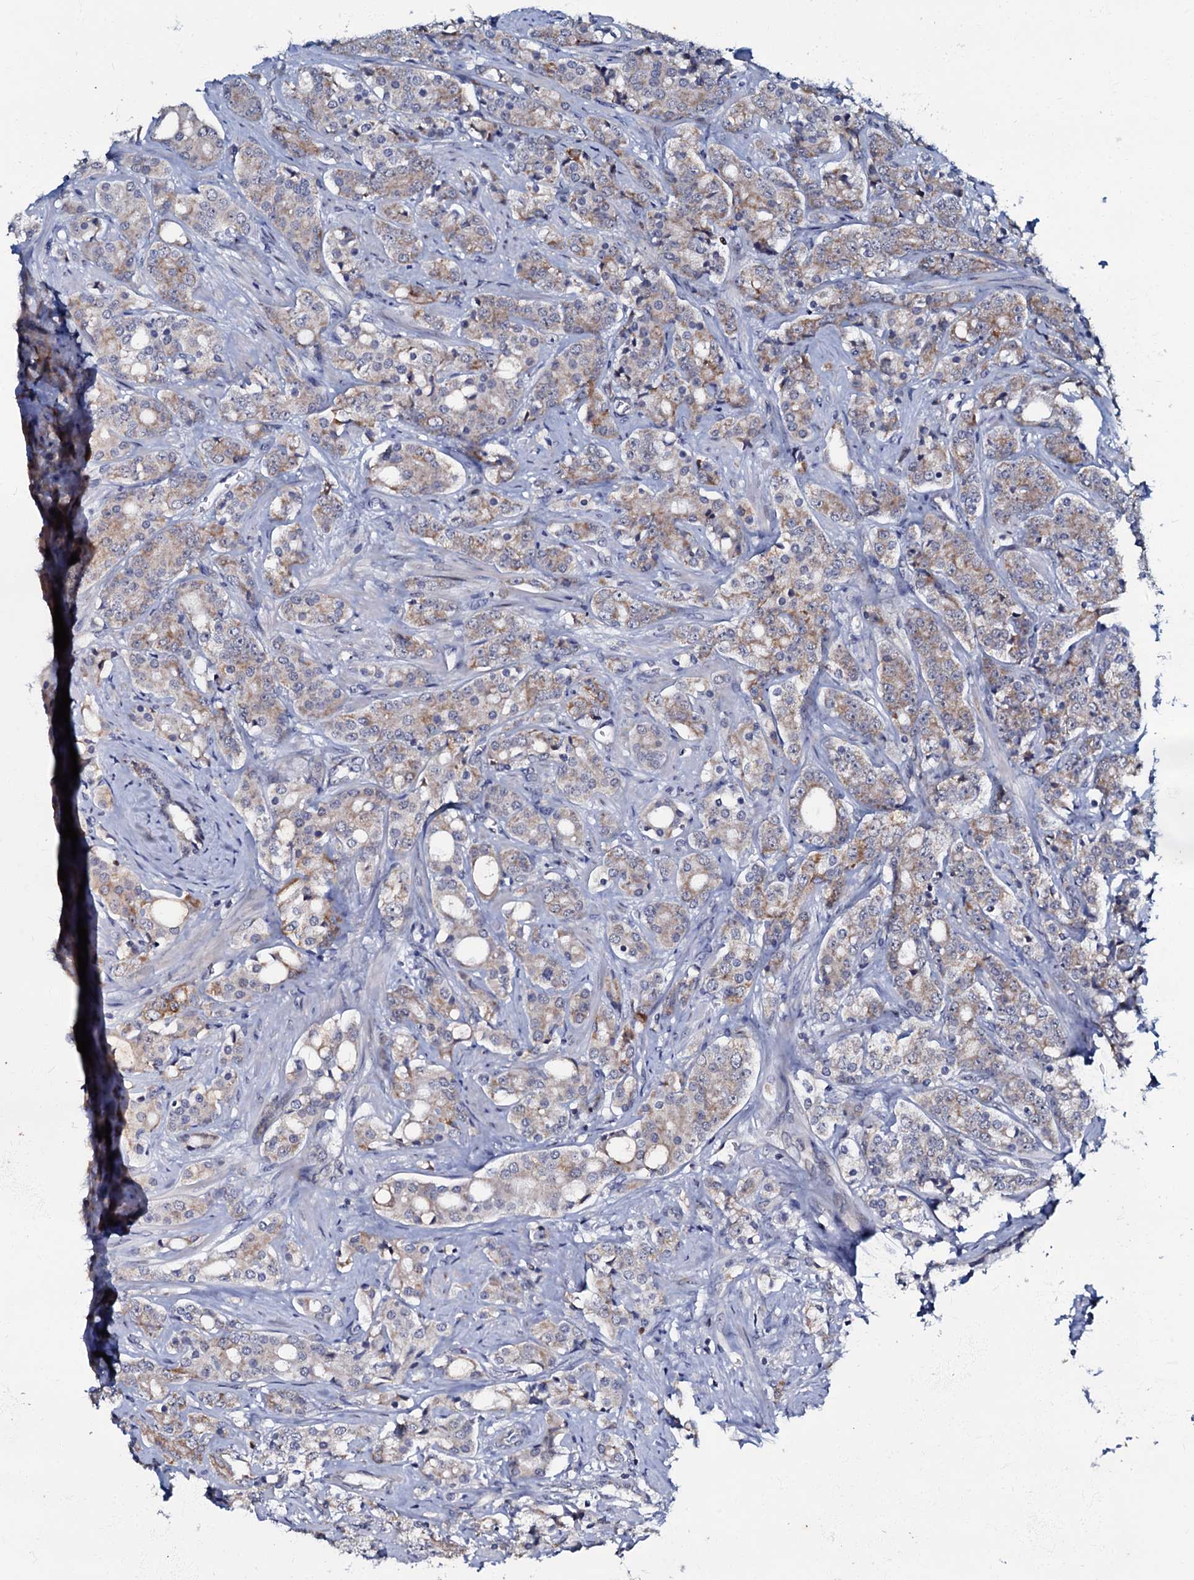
{"staining": {"intensity": "moderate", "quantity": ">75%", "location": "cytoplasmic/membranous"}, "tissue": "prostate cancer", "cell_type": "Tumor cells", "image_type": "cancer", "snomed": [{"axis": "morphology", "description": "Adenocarcinoma, High grade"}, {"axis": "topography", "description": "Prostate"}], "caption": "Protein staining by immunohistochemistry (IHC) shows moderate cytoplasmic/membranous expression in about >75% of tumor cells in prostate cancer (high-grade adenocarcinoma).", "gene": "MRPL51", "patient": {"sex": "male", "age": 62}}